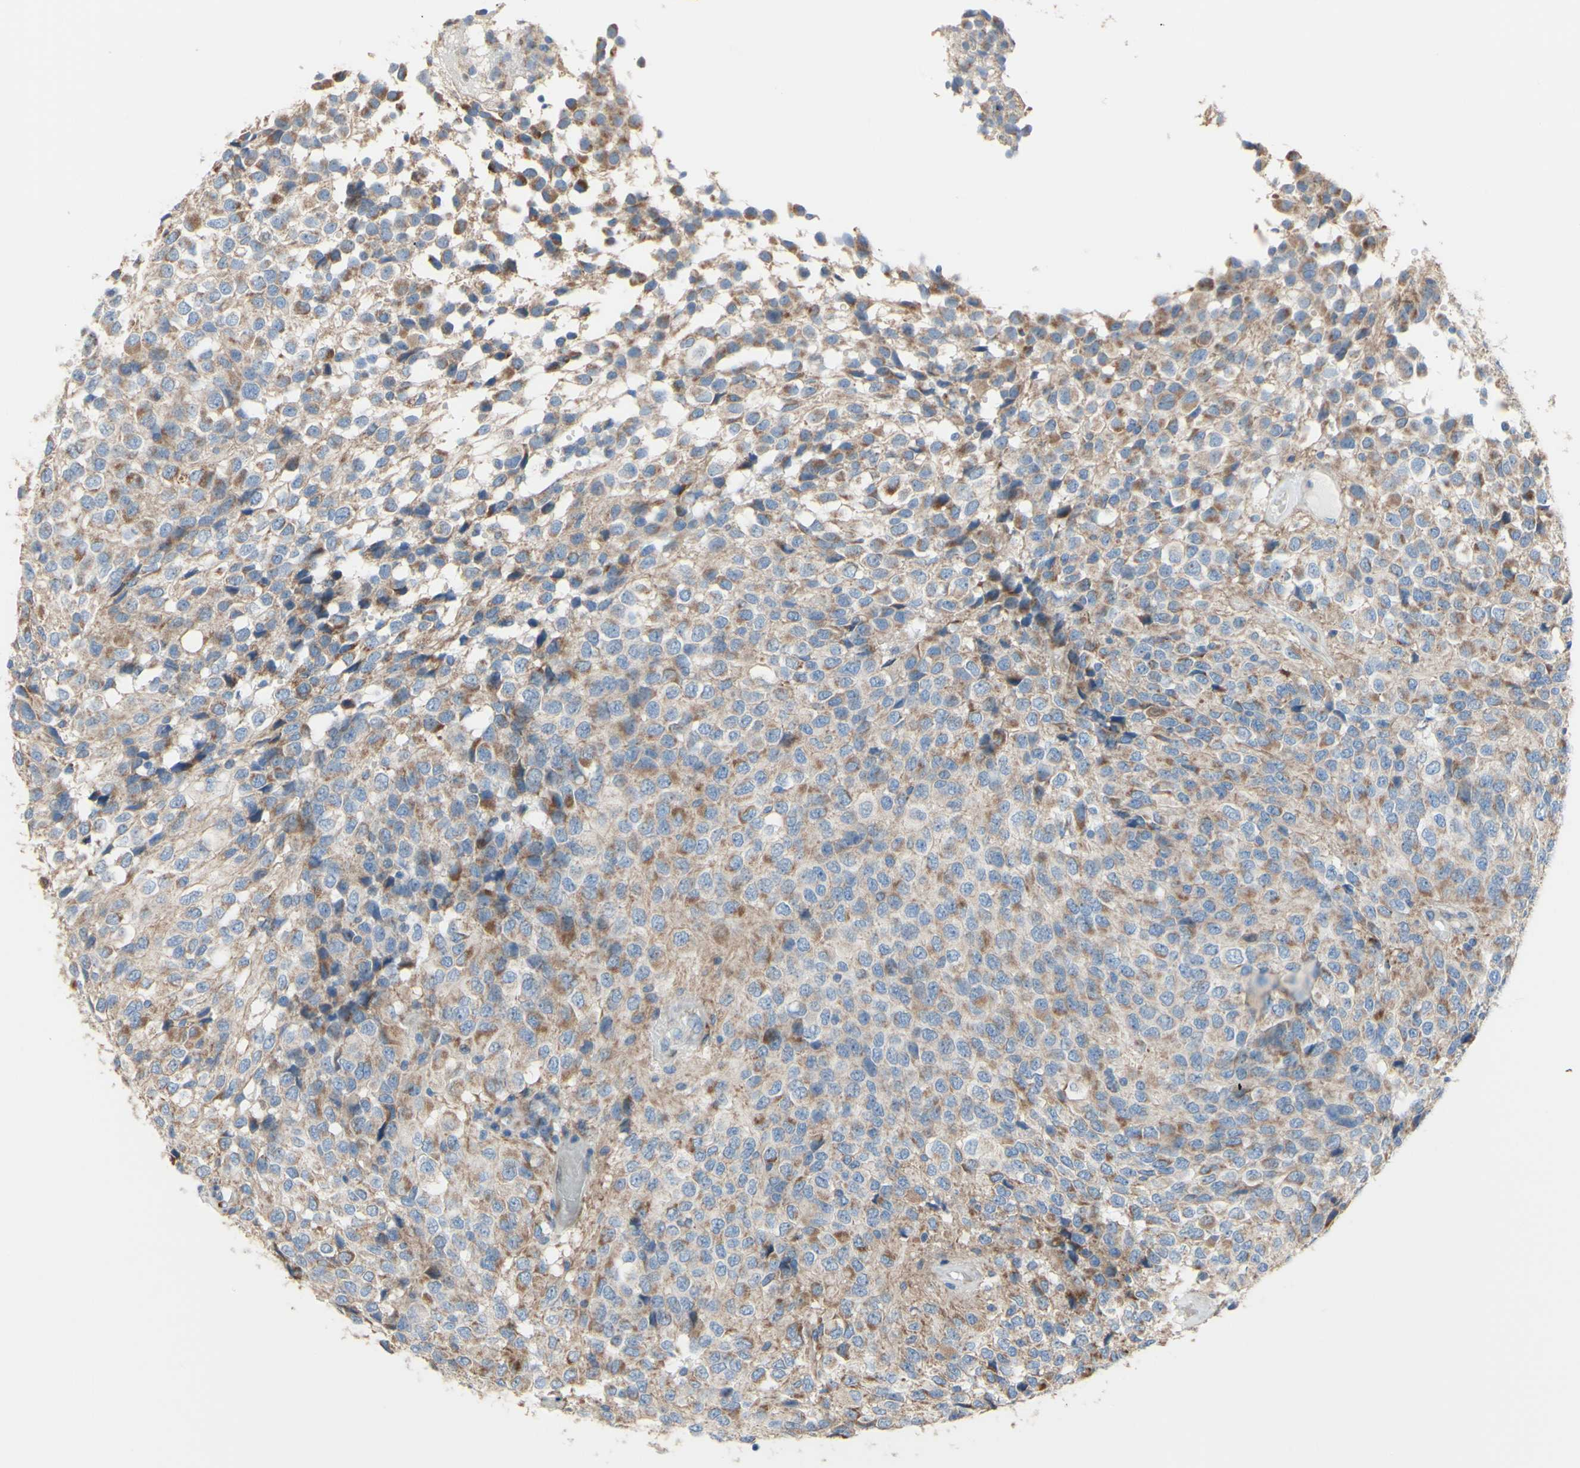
{"staining": {"intensity": "moderate", "quantity": ">75%", "location": "cytoplasmic/membranous"}, "tissue": "glioma", "cell_type": "Tumor cells", "image_type": "cancer", "snomed": [{"axis": "morphology", "description": "Glioma, malignant, High grade"}, {"axis": "topography", "description": "Brain"}], "caption": "Malignant glioma (high-grade) was stained to show a protein in brown. There is medium levels of moderate cytoplasmic/membranous positivity in about >75% of tumor cells.", "gene": "AGPAT5", "patient": {"sex": "male", "age": 32}}